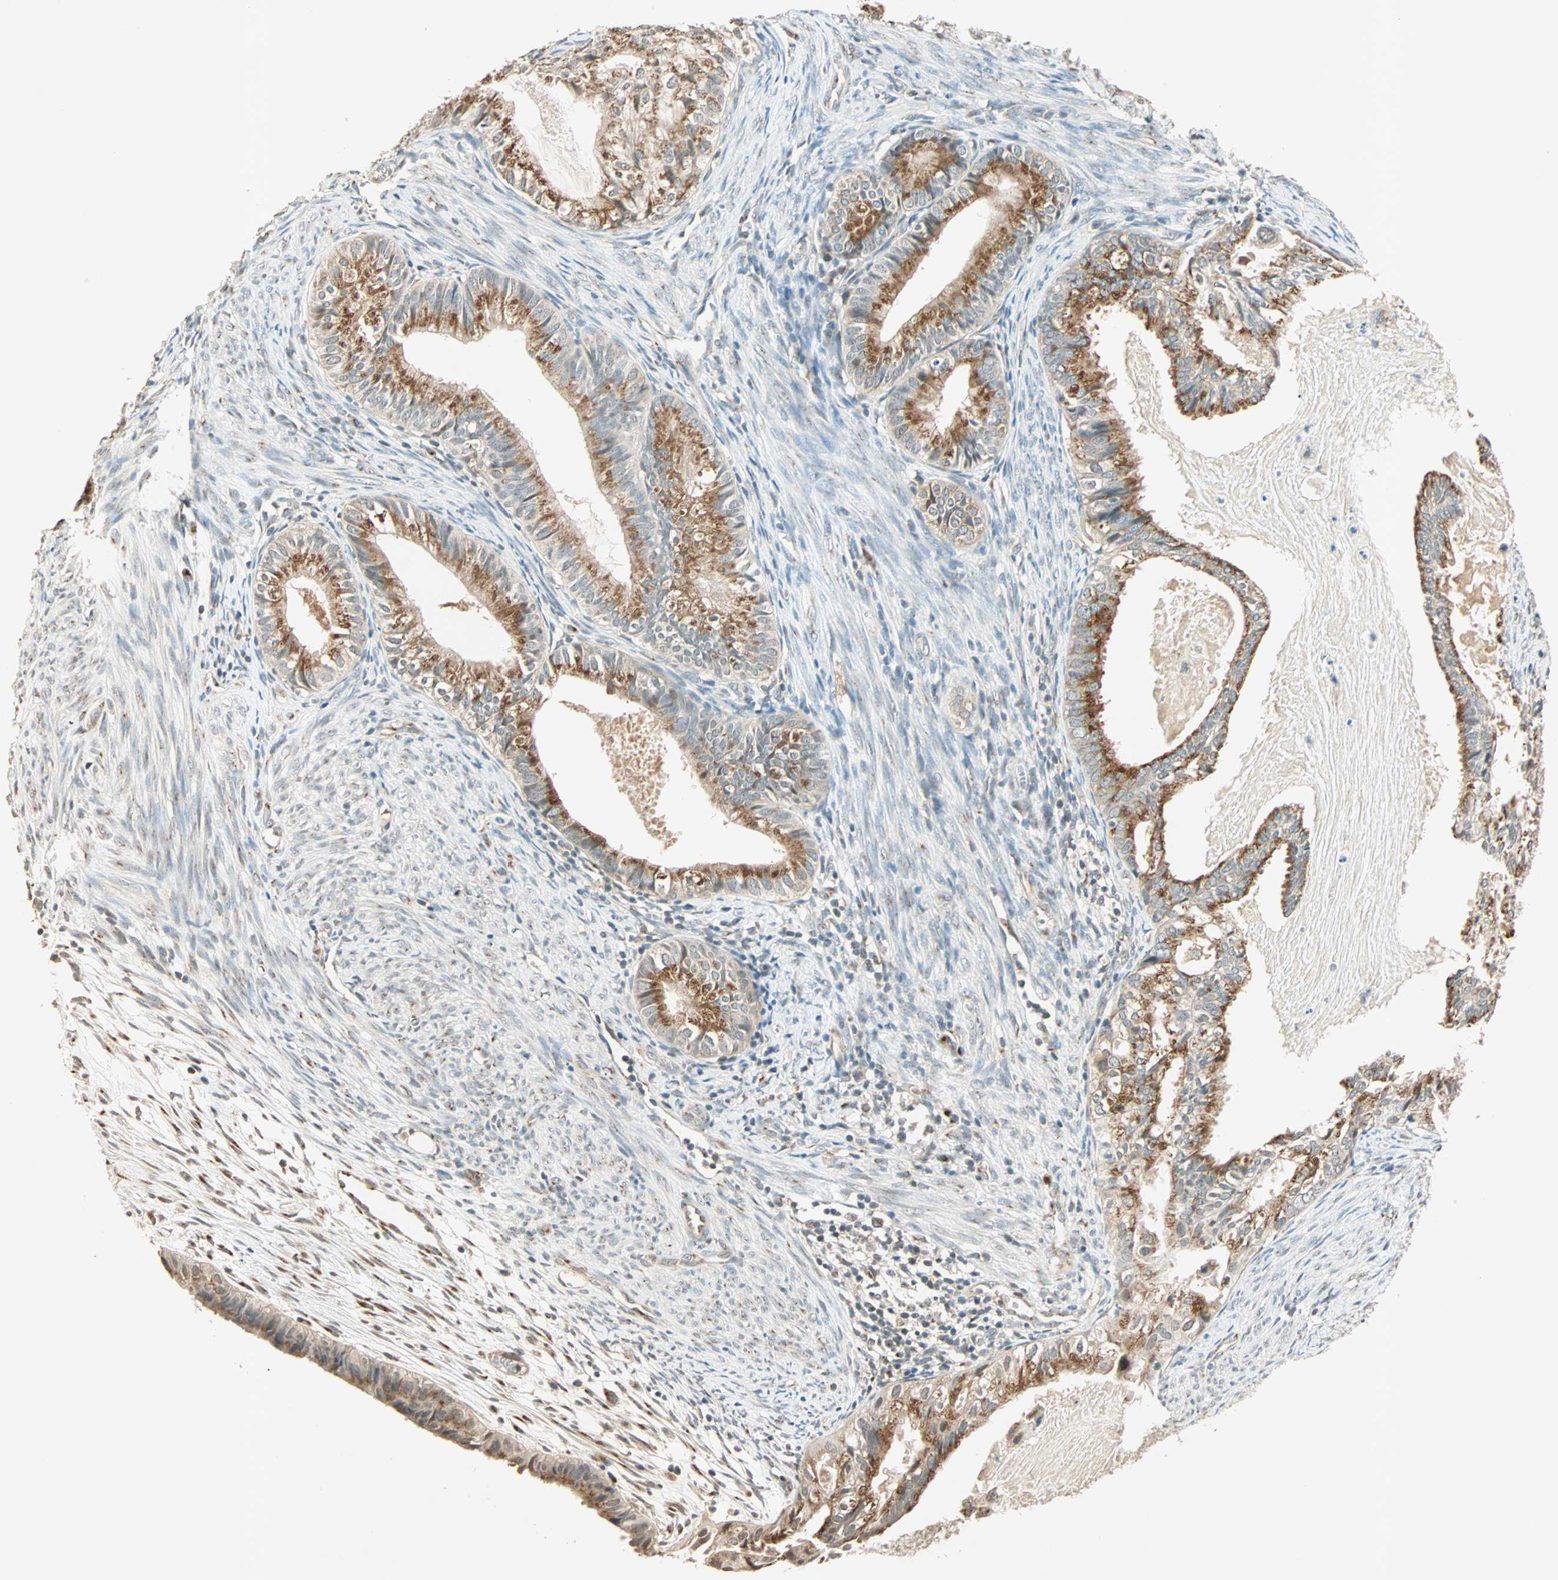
{"staining": {"intensity": "moderate", "quantity": "25%-75%", "location": "cytoplasmic/membranous"}, "tissue": "cervical cancer", "cell_type": "Tumor cells", "image_type": "cancer", "snomed": [{"axis": "morphology", "description": "Normal tissue, NOS"}, {"axis": "morphology", "description": "Adenocarcinoma, NOS"}, {"axis": "topography", "description": "Cervix"}, {"axis": "topography", "description": "Endometrium"}], "caption": "This image displays cervical adenocarcinoma stained with immunohistochemistry to label a protein in brown. The cytoplasmic/membranous of tumor cells show moderate positivity for the protein. Nuclei are counter-stained blue.", "gene": "PRDM2", "patient": {"sex": "female", "age": 86}}